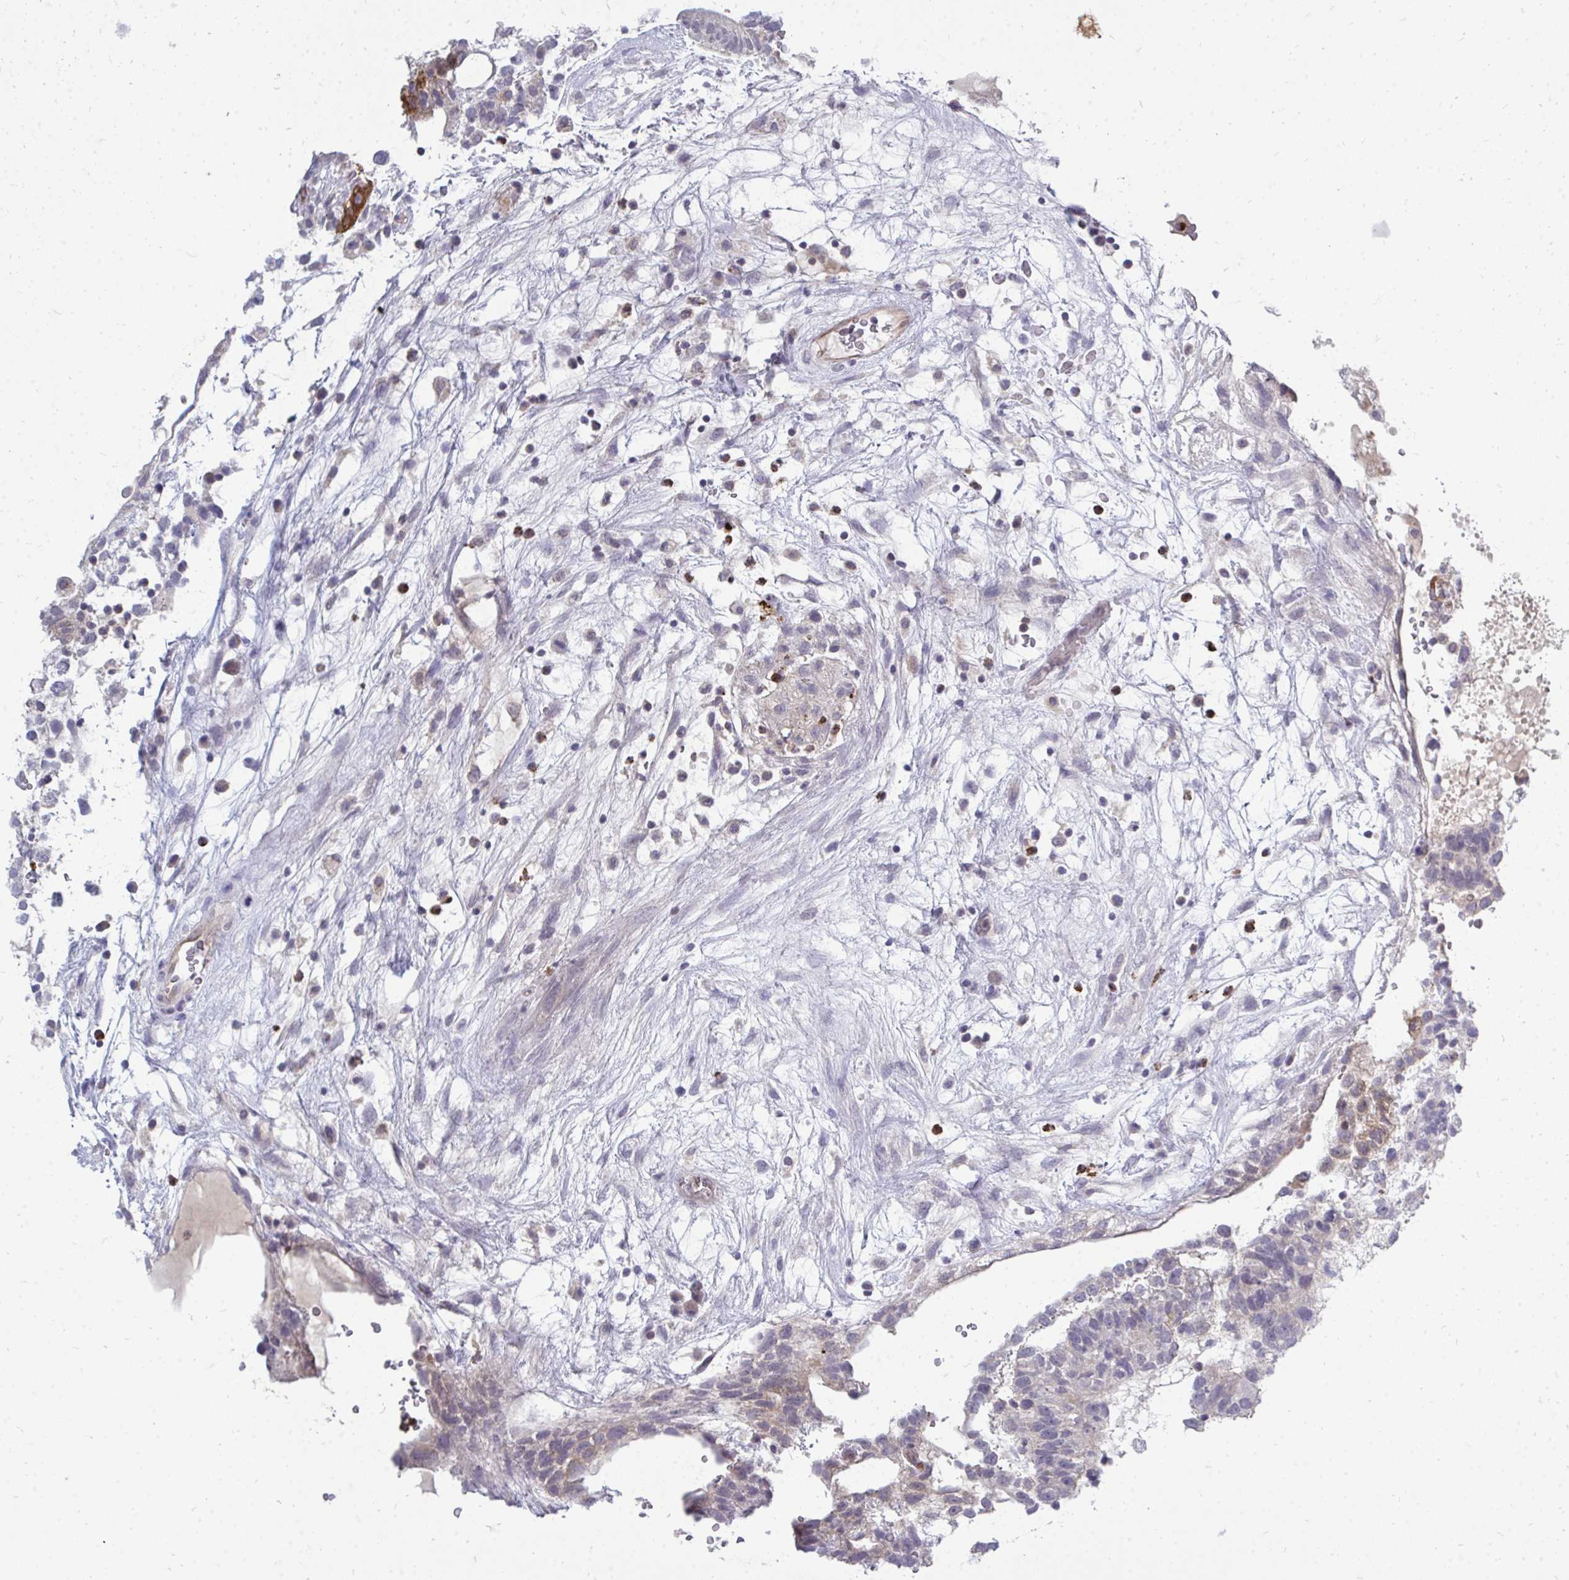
{"staining": {"intensity": "weak", "quantity": ">75%", "location": "cytoplasmic/membranous"}, "tissue": "testis cancer", "cell_type": "Tumor cells", "image_type": "cancer", "snomed": [{"axis": "morphology", "description": "Normal tissue, NOS"}, {"axis": "morphology", "description": "Carcinoma, Embryonal, NOS"}, {"axis": "topography", "description": "Testis"}], "caption": "Human testis cancer (embryonal carcinoma) stained with a protein marker demonstrates weak staining in tumor cells.", "gene": "ACSL5", "patient": {"sex": "male", "age": 32}}